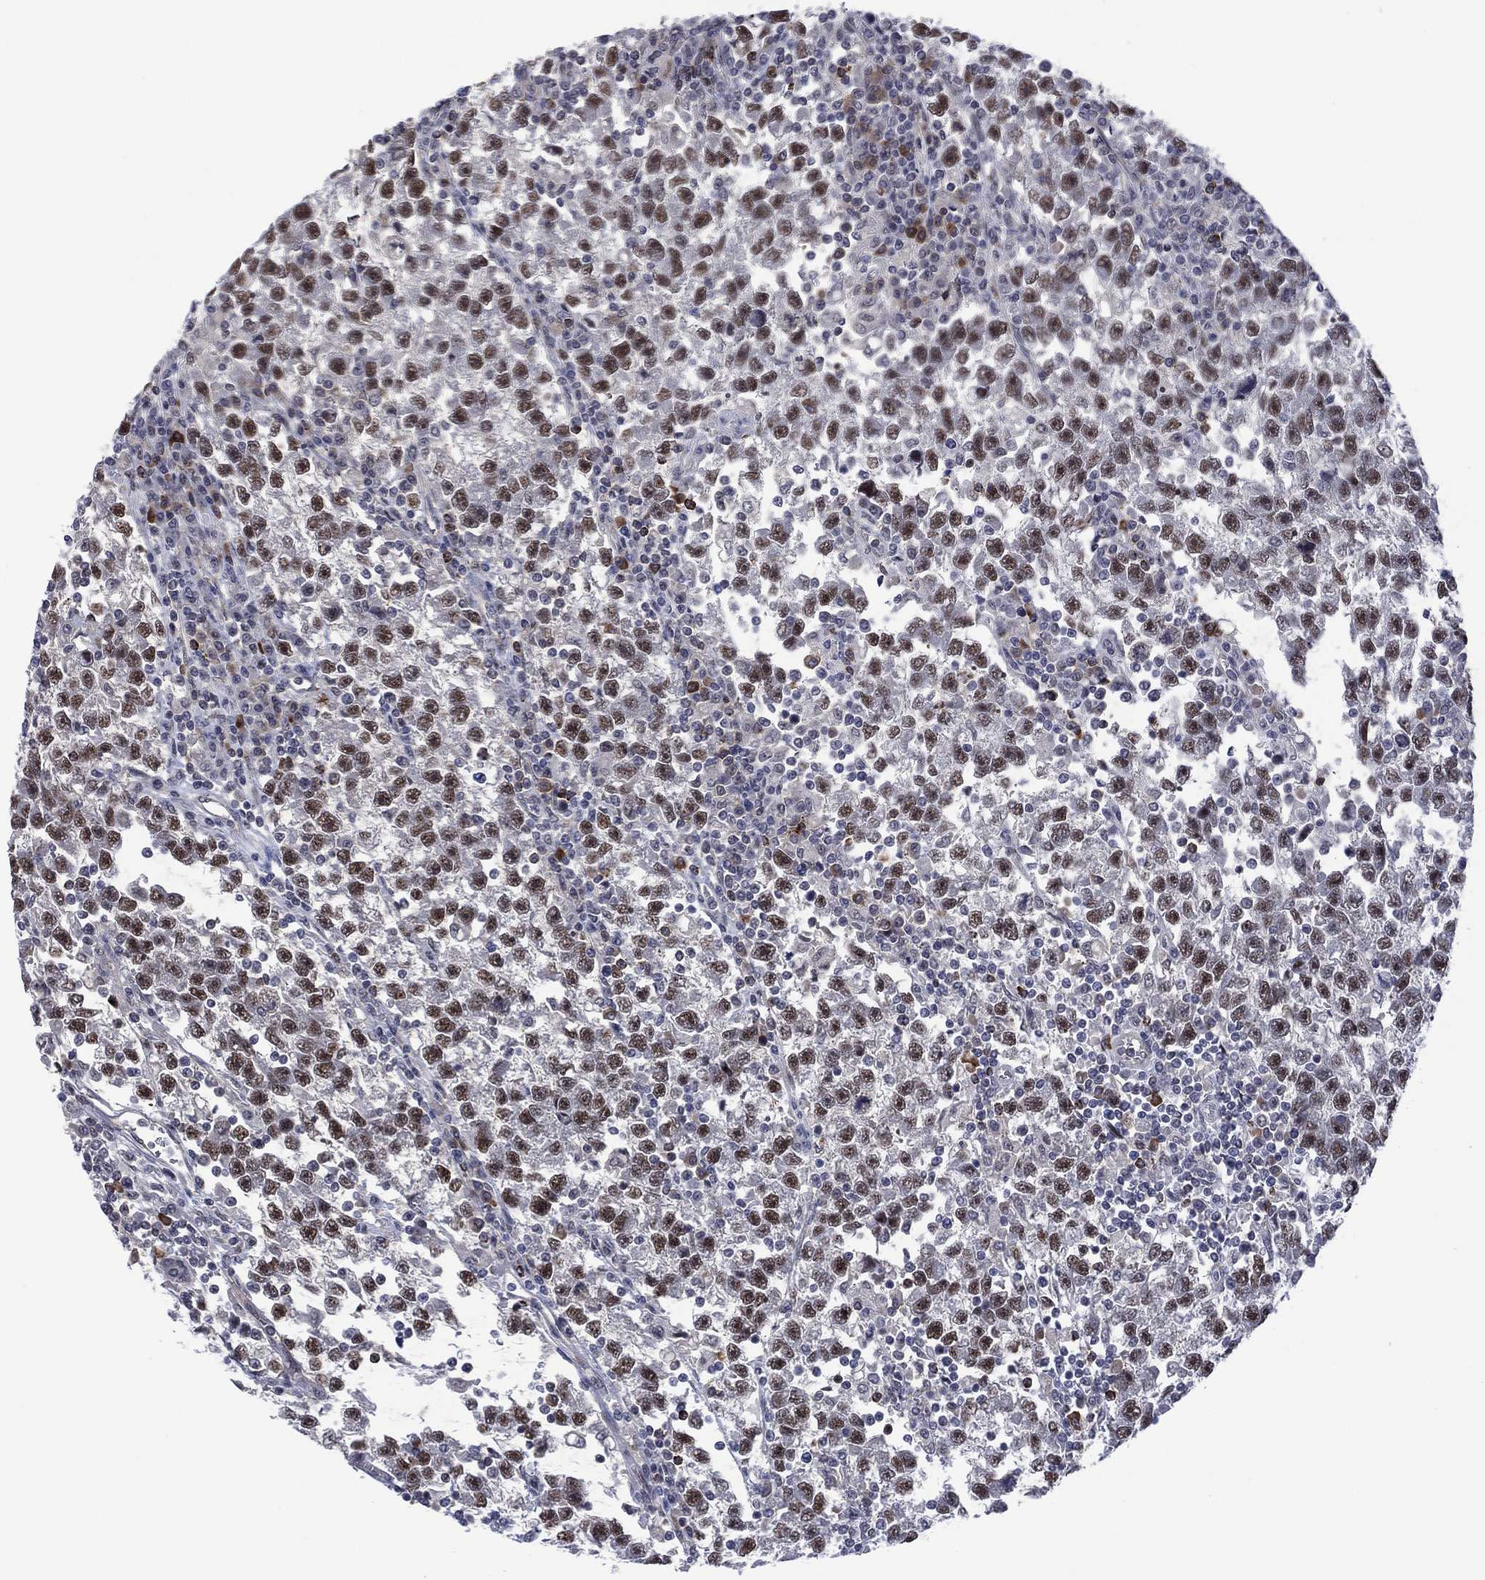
{"staining": {"intensity": "moderate", "quantity": ">75%", "location": "nuclear"}, "tissue": "testis cancer", "cell_type": "Tumor cells", "image_type": "cancer", "snomed": [{"axis": "morphology", "description": "Seminoma, NOS"}, {"axis": "topography", "description": "Testis"}], "caption": "High-power microscopy captured an IHC image of testis seminoma, revealing moderate nuclear expression in about >75% of tumor cells.", "gene": "DPP4", "patient": {"sex": "male", "age": 47}}